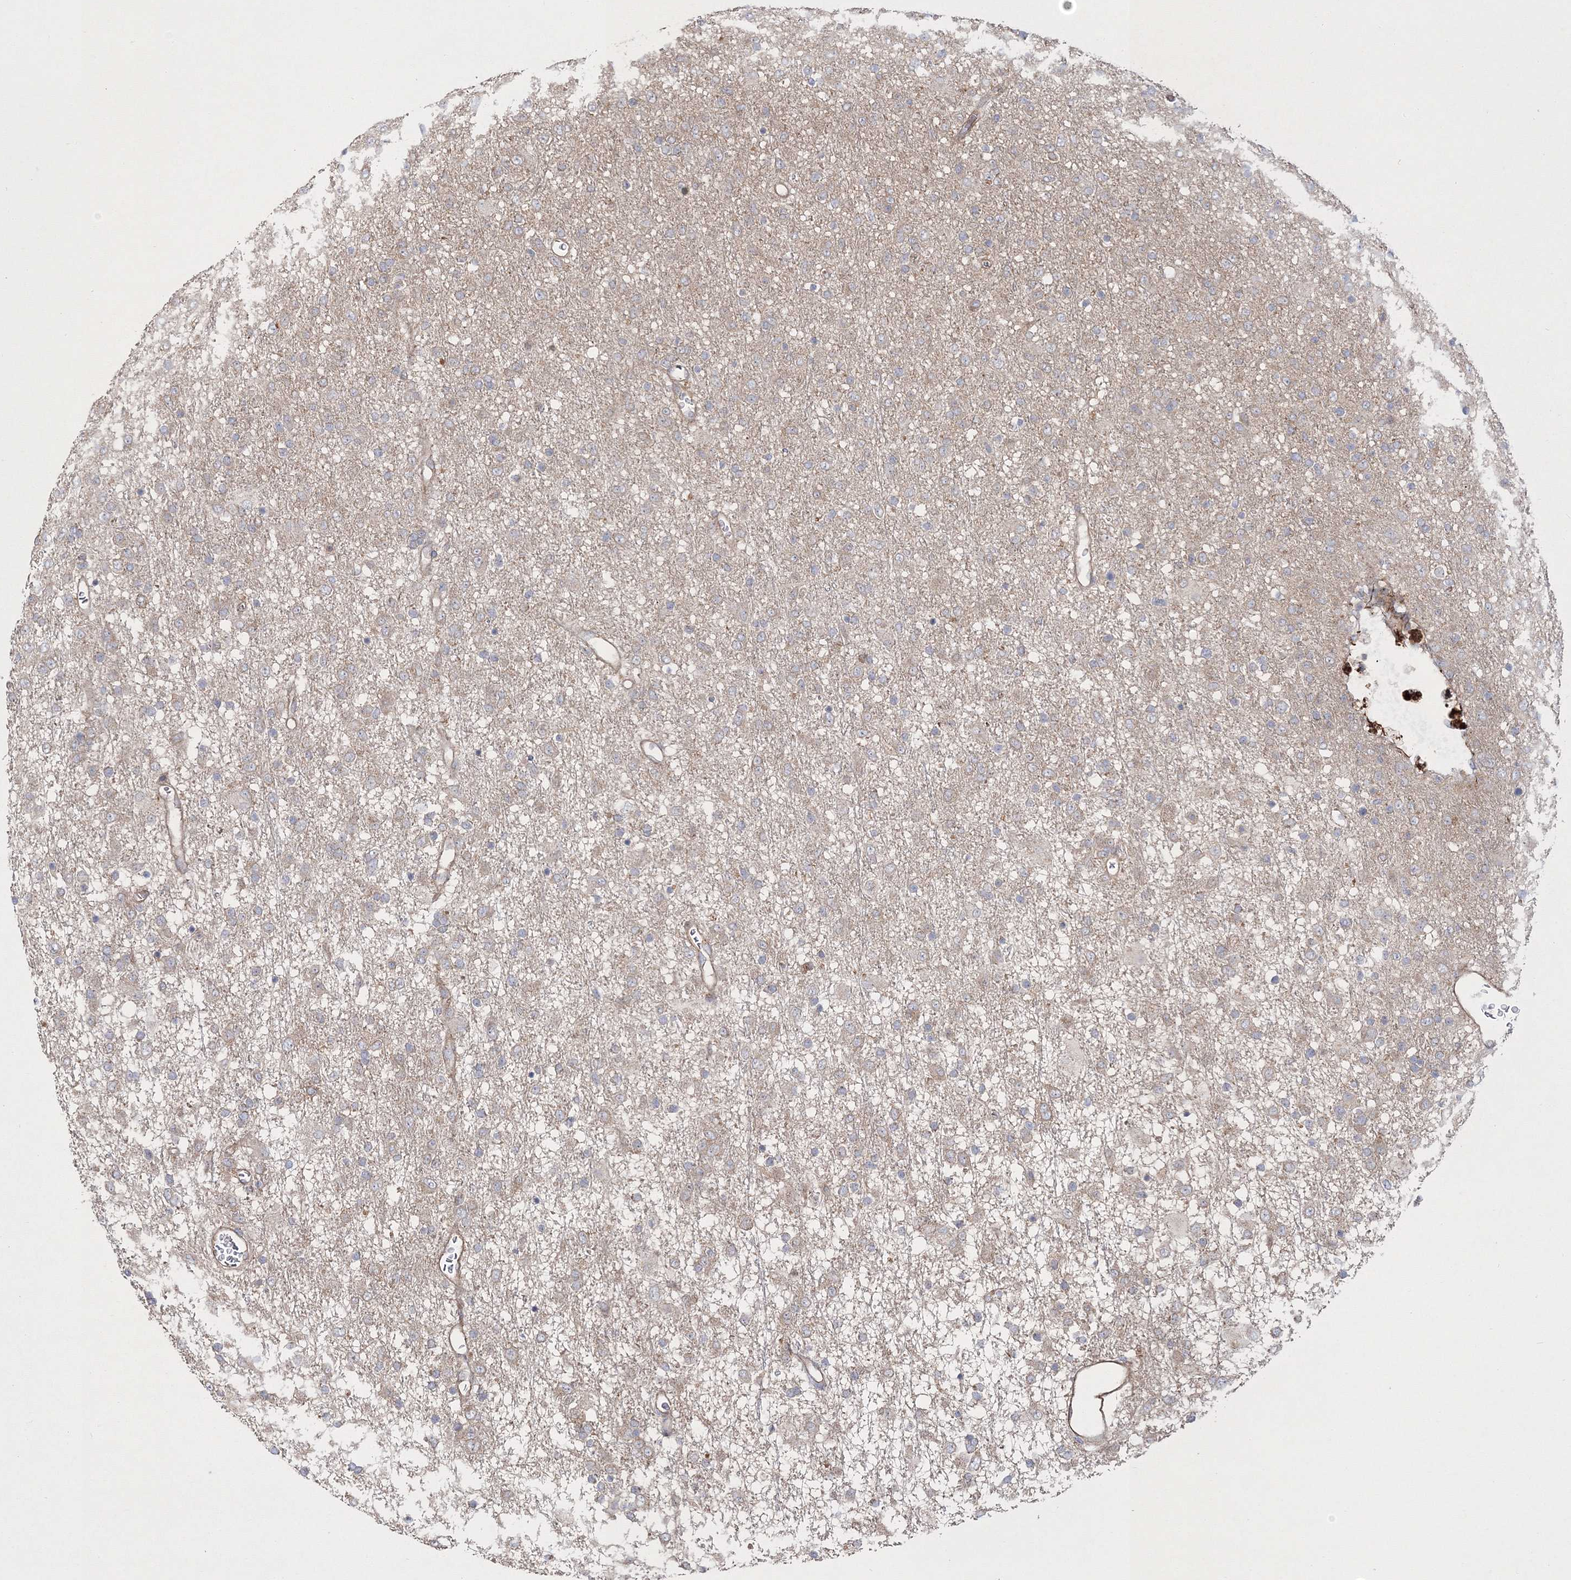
{"staining": {"intensity": "negative", "quantity": "none", "location": "none"}, "tissue": "glioma", "cell_type": "Tumor cells", "image_type": "cancer", "snomed": [{"axis": "morphology", "description": "Glioma, malignant, Low grade"}, {"axis": "topography", "description": "Brain"}], "caption": "Malignant low-grade glioma stained for a protein using immunohistochemistry (IHC) displays no expression tumor cells.", "gene": "ZSWIM6", "patient": {"sex": "male", "age": 65}}